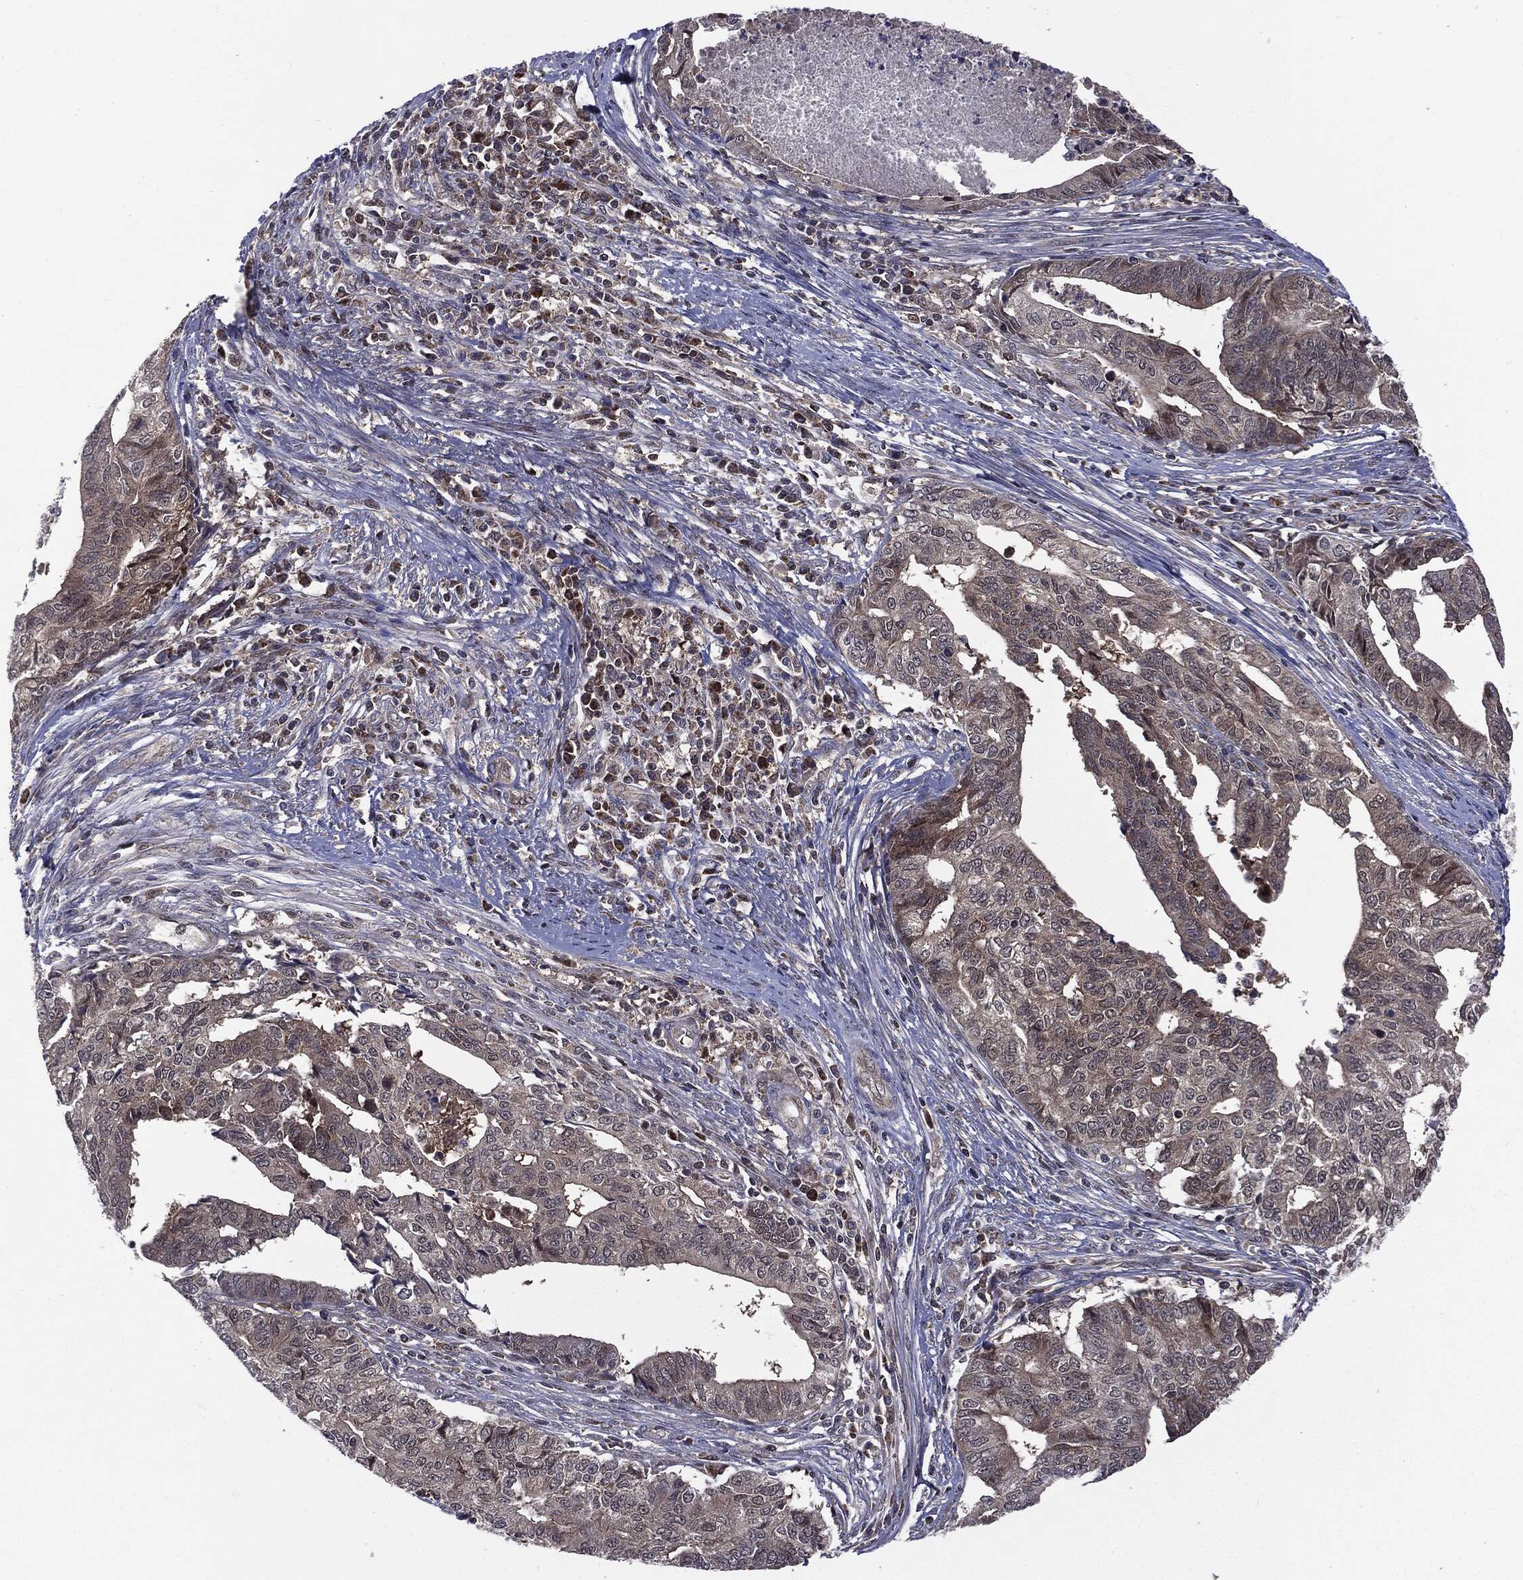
{"staining": {"intensity": "negative", "quantity": "none", "location": "none"}, "tissue": "endometrial cancer", "cell_type": "Tumor cells", "image_type": "cancer", "snomed": [{"axis": "morphology", "description": "Adenocarcinoma, NOS"}, {"axis": "topography", "description": "Endometrium"}], "caption": "Immunohistochemistry histopathology image of endometrial cancer (adenocarcinoma) stained for a protein (brown), which shows no staining in tumor cells.", "gene": "PTPA", "patient": {"sex": "female", "age": 65}}